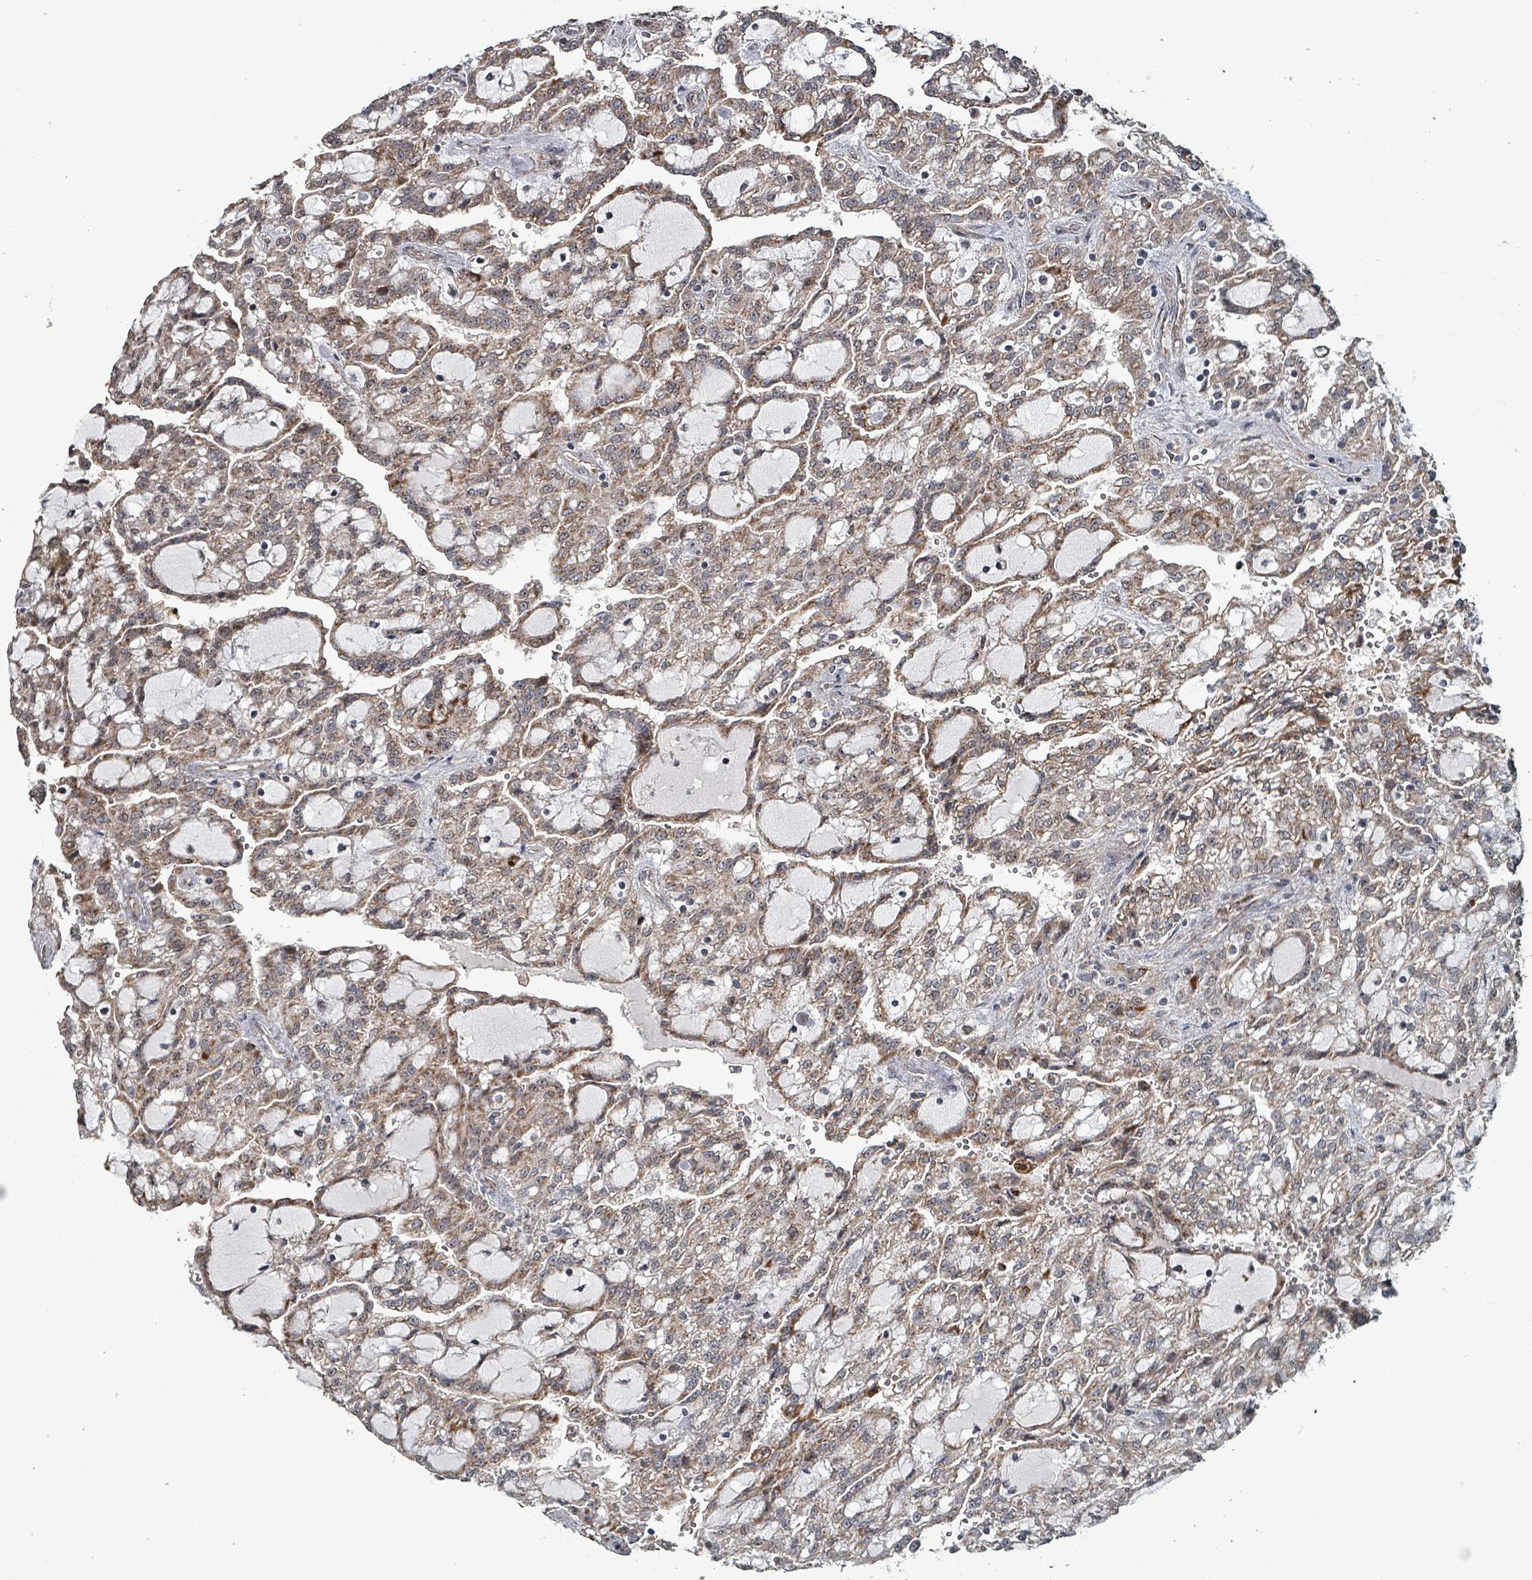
{"staining": {"intensity": "moderate", "quantity": ">75%", "location": "cytoplasmic/membranous"}, "tissue": "renal cancer", "cell_type": "Tumor cells", "image_type": "cancer", "snomed": [{"axis": "morphology", "description": "Adenocarcinoma, NOS"}, {"axis": "topography", "description": "Kidney"}], "caption": "Tumor cells reveal medium levels of moderate cytoplasmic/membranous positivity in approximately >75% of cells in human adenocarcinoma (renal).", "gene": "MRPL4", "patient": {"sex": "male", "age": 63}}